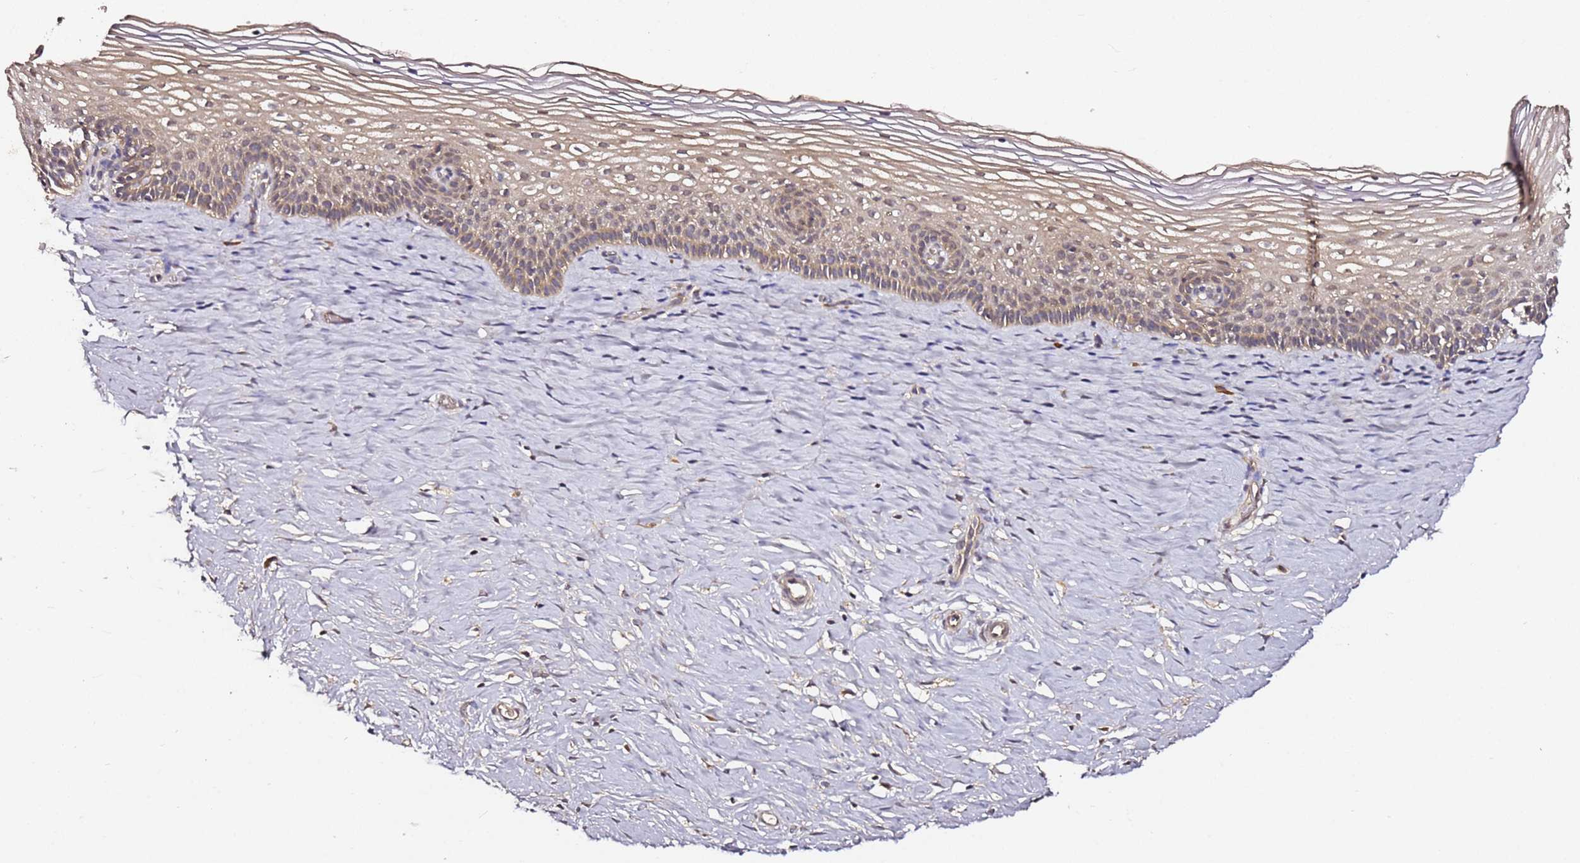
{"staining": {"intensity": "weak", "quantity": "<25%", "location": "cytoplasmic/membranous"}, "tissue": "cervix", "cell_type": "Glandular cells", "image_type": "normal", "snomed": [{"axis": "morphology", "description": "Normal tissue, NOS"}, {"axis": "topography", "description": "Cervix"}], "caption": "Human cervix stained for a protein using immunohistochemistry (IHC) displays no positivity in glandular cells.", "gene": "C6orf136", "patient": {"sex": "female", "age": 33}}